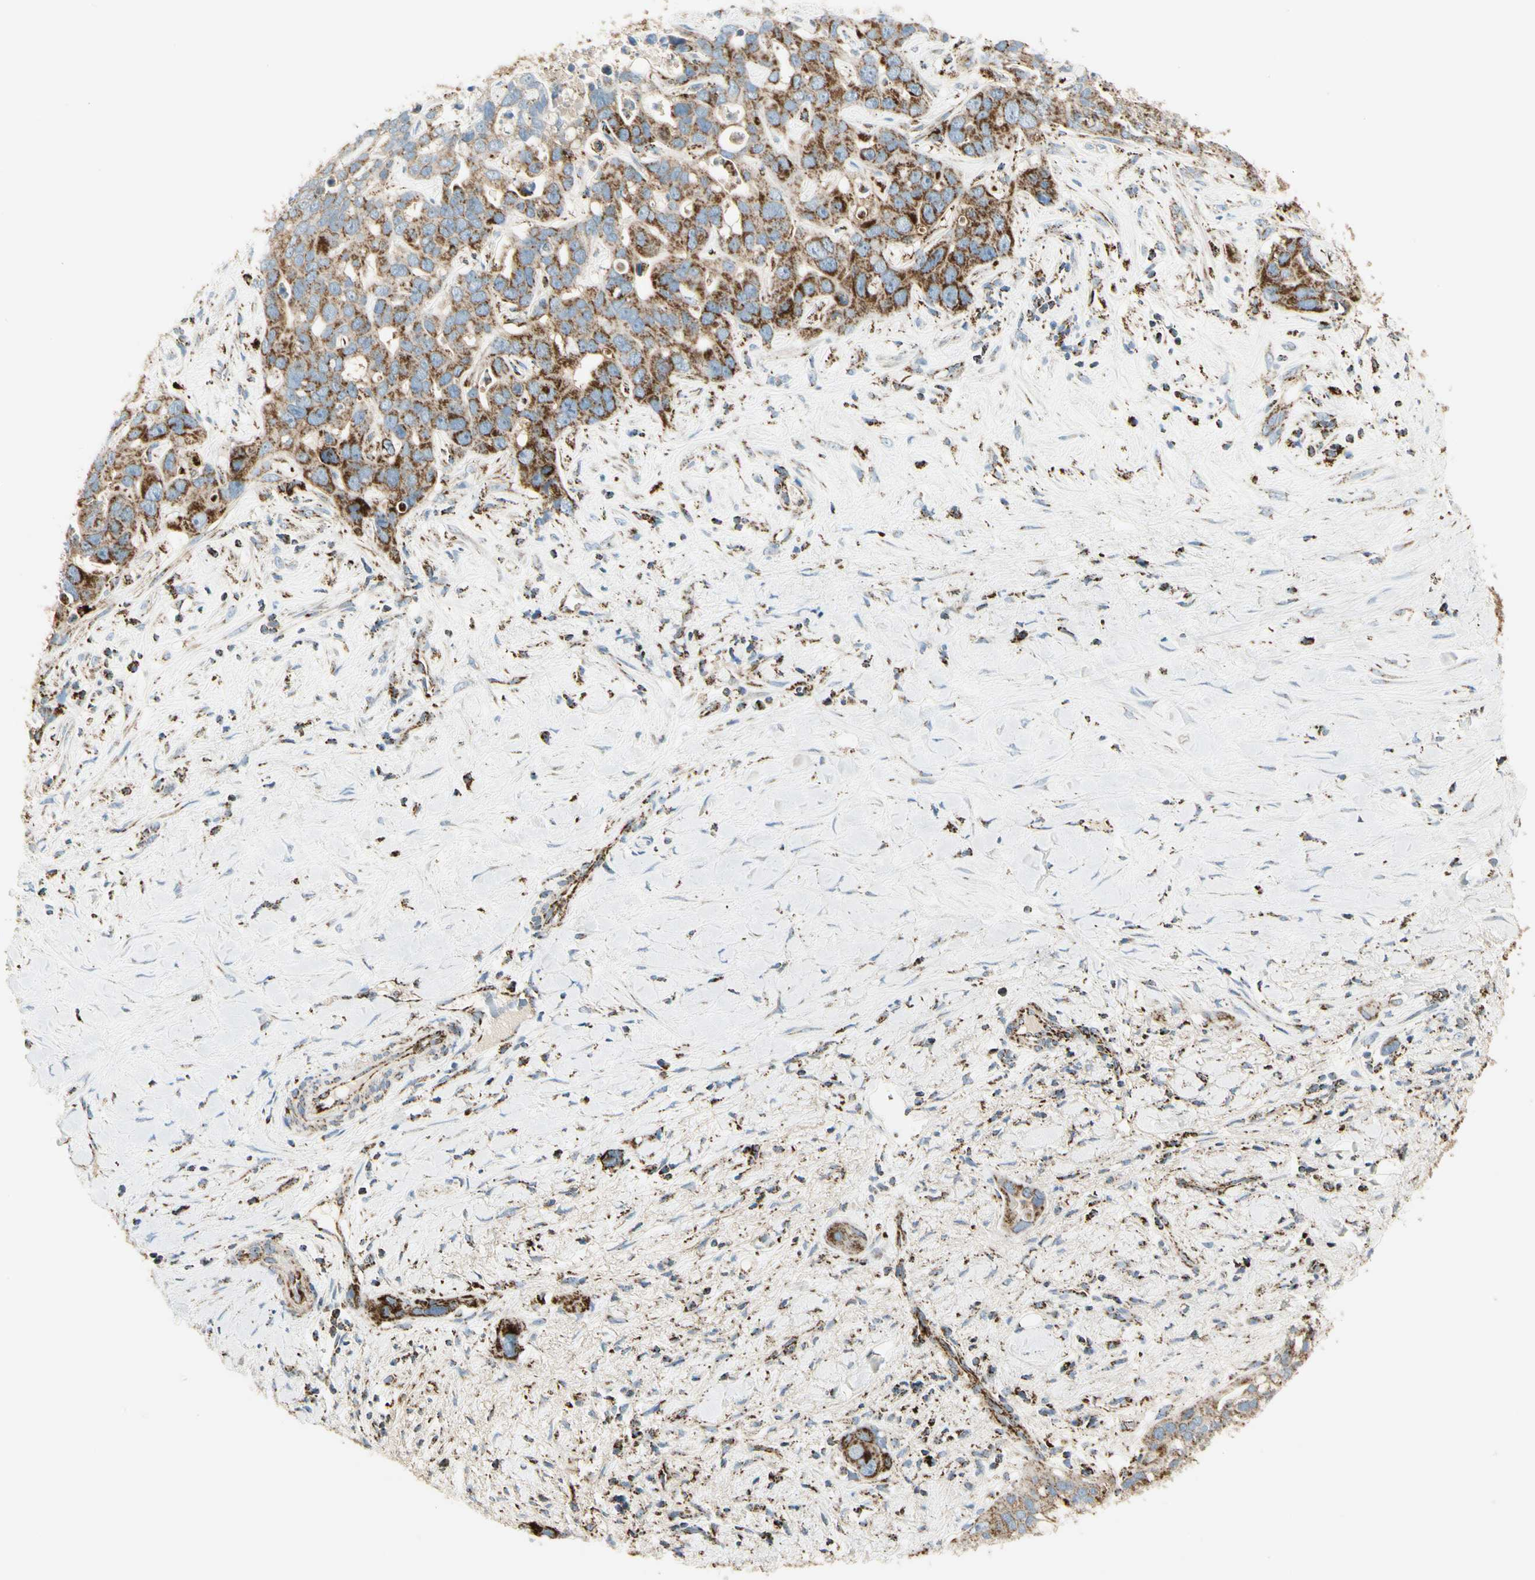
{"staining": {"intensity": "strong", "quantity": ">75%", "location": "cytoplasmic/membranous"}, "tissue": "liver cancer", "cell_type": "Tumor cells", "image_type": "cancer", "snomed": [{"axis": "morphology", "description": "Cholangiocarcinoma"}, {"axis": "topography", "description": "Liver"}], "caption": "Brown immunohistochemical staining in human cholangiocarcinoma (liver) demonstrates strong cytoplasmic/membranous staining in about >75% of tumor cells.", "gene": "ME2", "patient": {"sex": "female", "age": 65}}